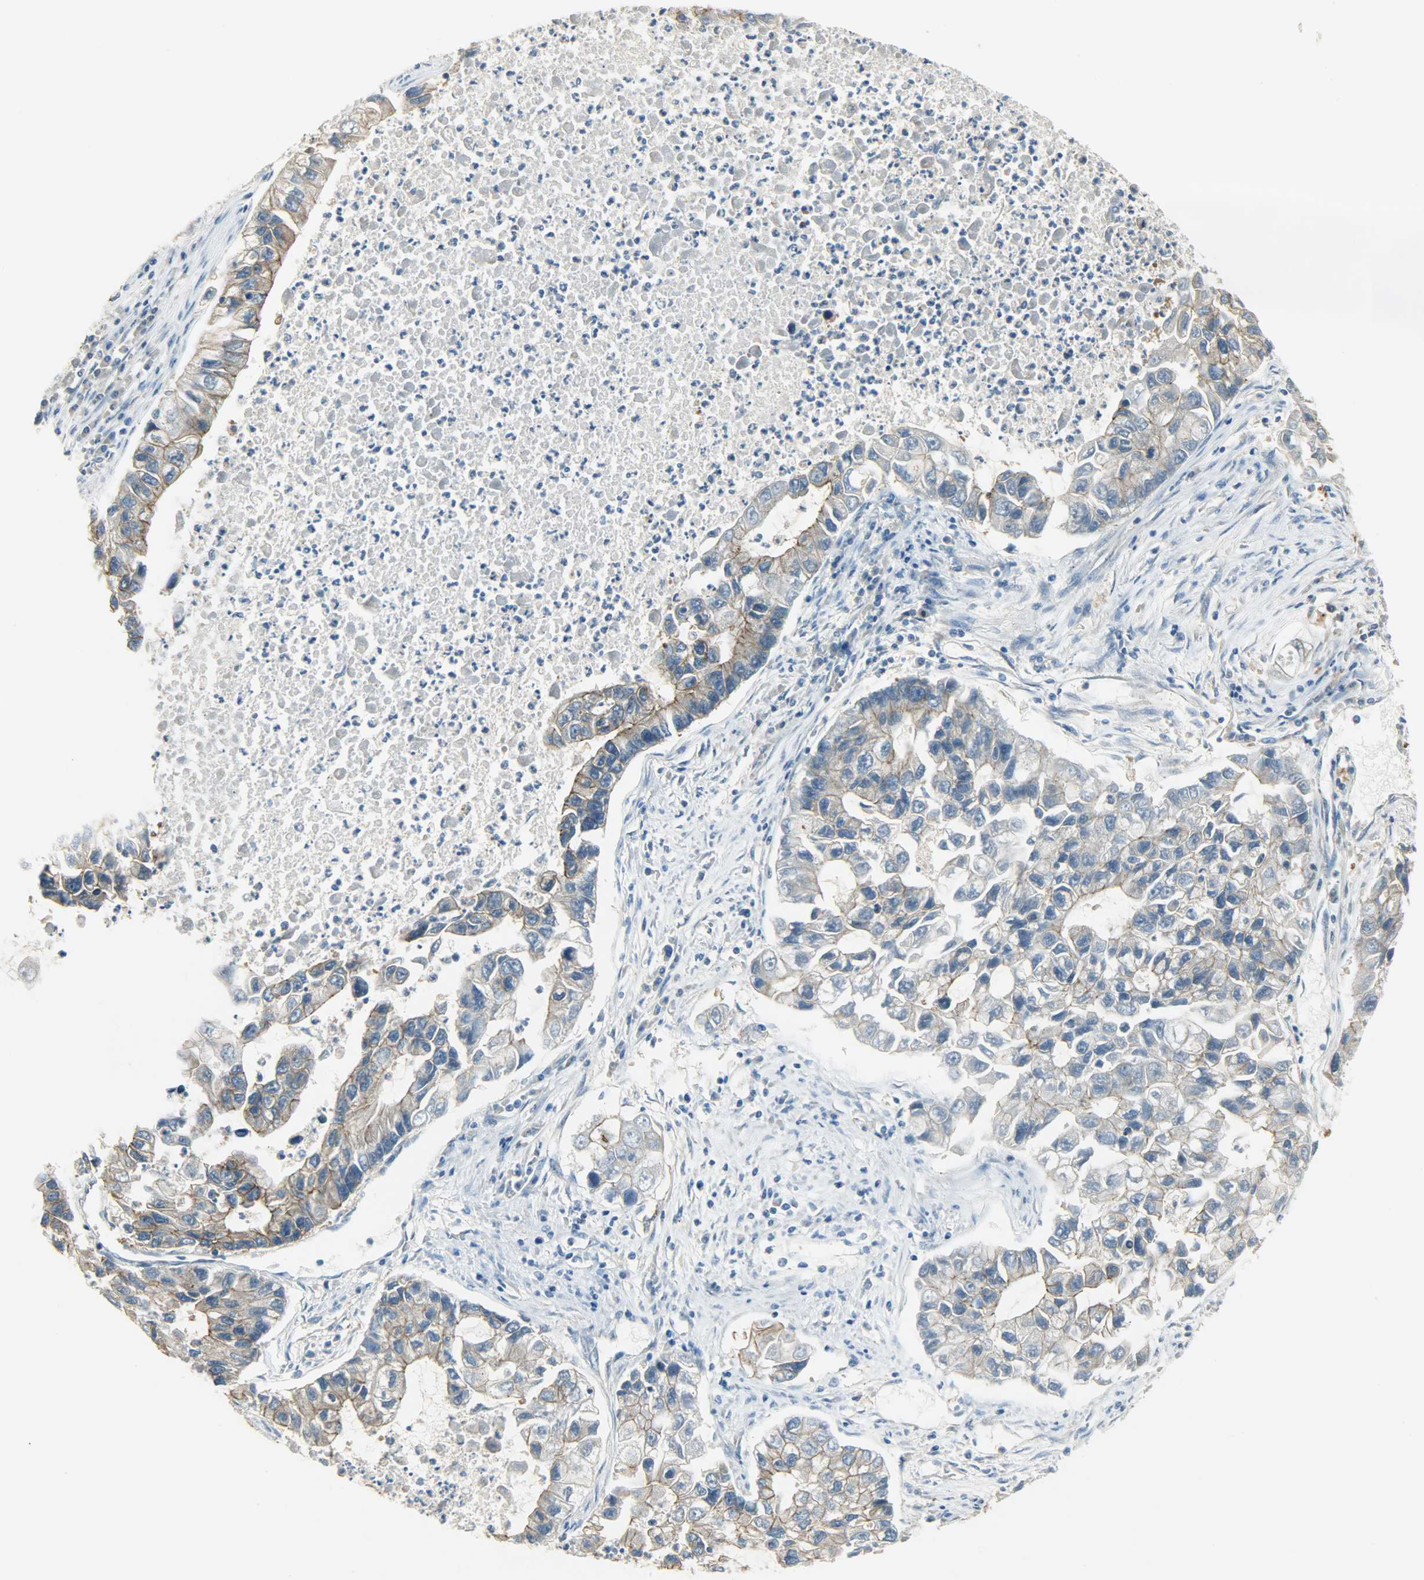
{"staining": {"intensity": "moderate", "quantity": ">75%", "location": "cytoplasmic/membranous"}, "tissue": "lung cancer", "cell_type": "Tumor cells", "image_type": "cancer", "snomed": [{"axis": "morphology", "description": "Adenocarcinoma, NOS"}, {"axis": "topography", "description": "Lung"}], "caption": "Lung cancer stained with immunohistochemistry (IHC) reveals moderate cytoplasmic/membranous expression in about >75% of tumor cells. (DAB = brown stain, brightfield microscopy at high magnification).", "gene": "DSG2", "patient": {"sex": "female", "age": 51}}